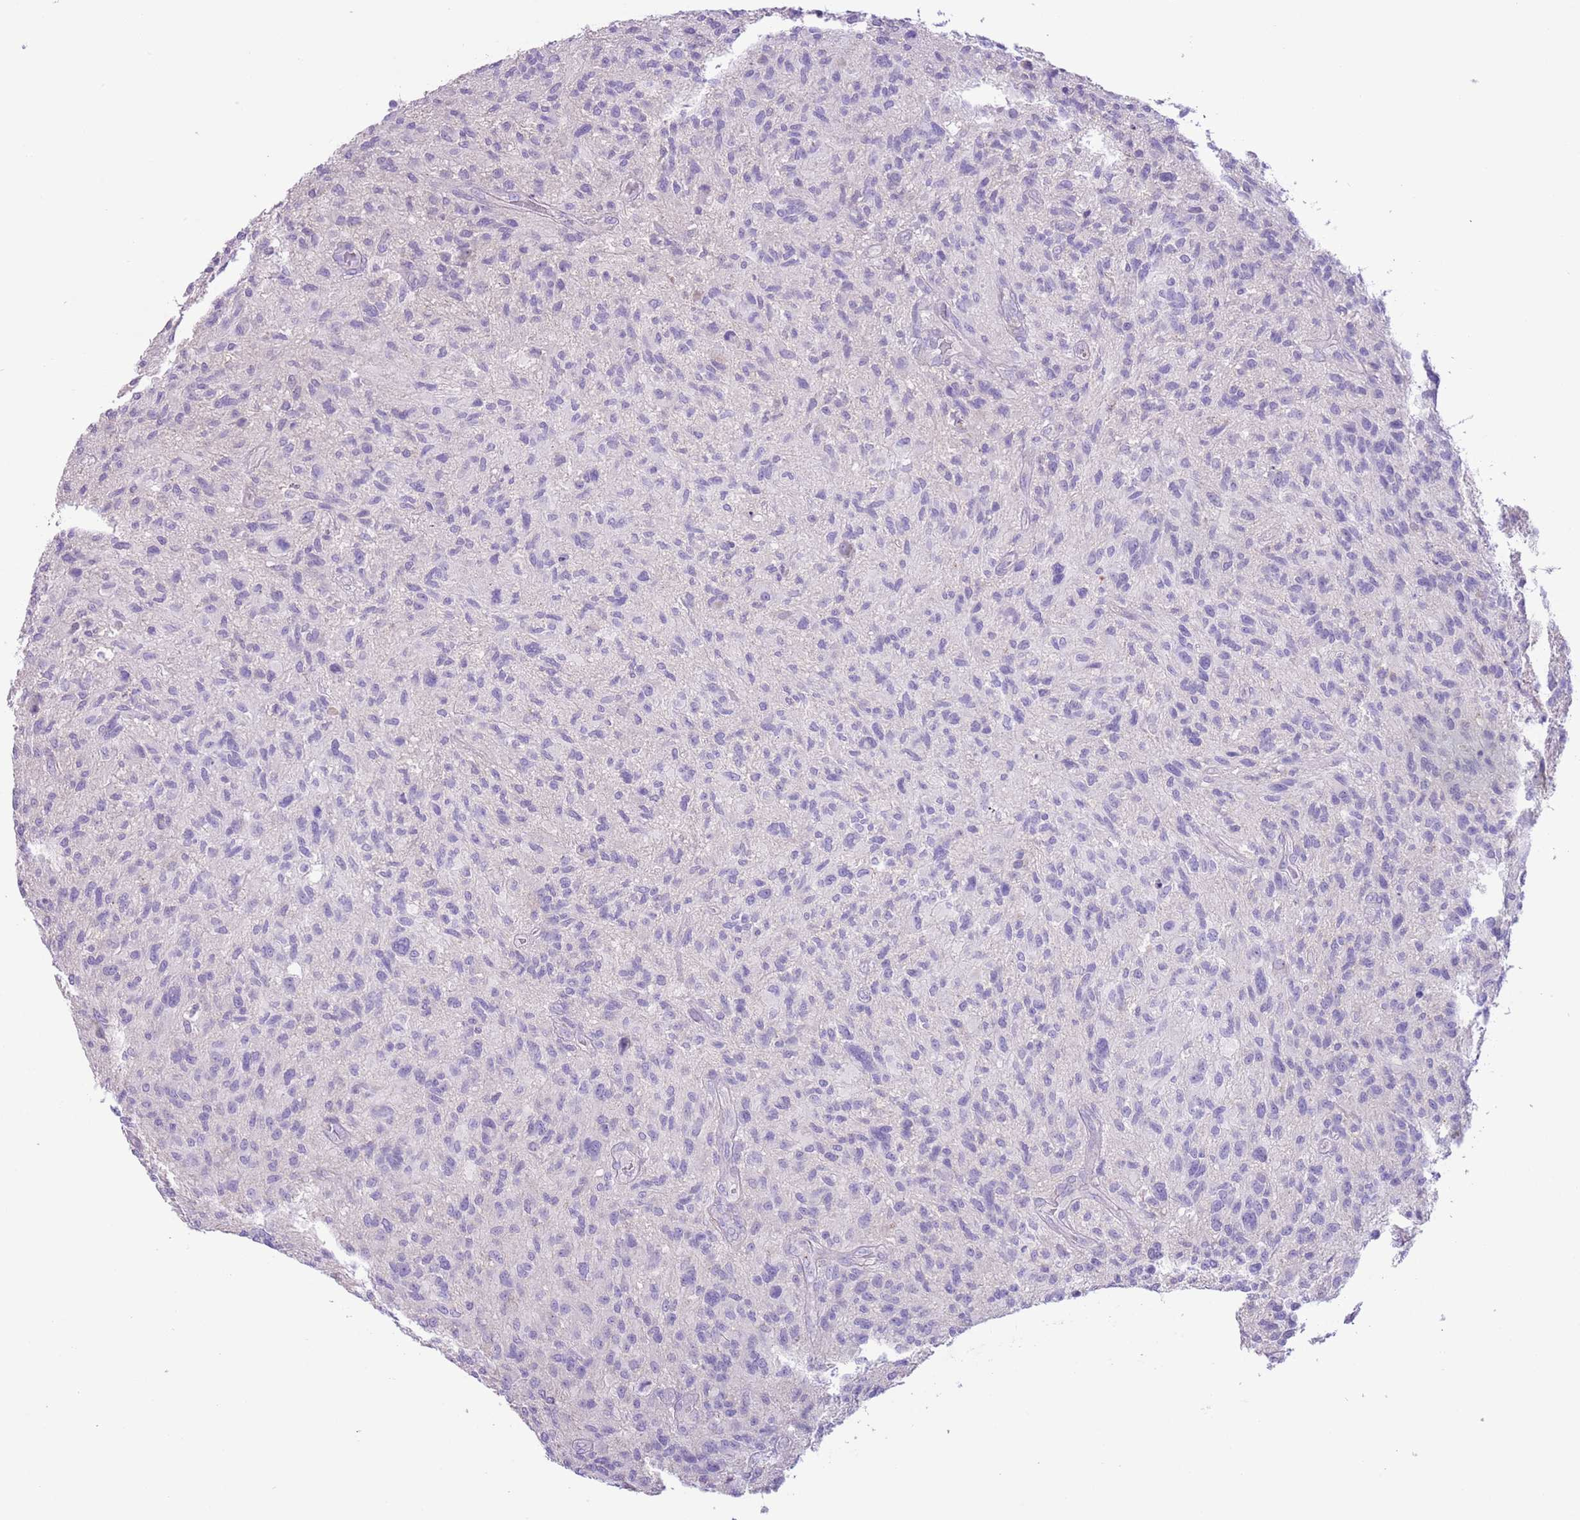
{"staining": {"intensity": "negative", "quantity": "none", "location": "none"}, "tissue": "glioma", "cell_type": "Tumor cells", "image_type": "cancer", "snomed": [{"axis": "morphology", "description": "Glioma, malignant, High grade"}, {"axis": "topography", "description": "Brain"}], "caption": "High power microscopy image of an IHC micrograph of glioma, revealing no significant positivity in tumor cells.", "gene": "ZNF697", "patient": {"sex": "male", "age": 47}}